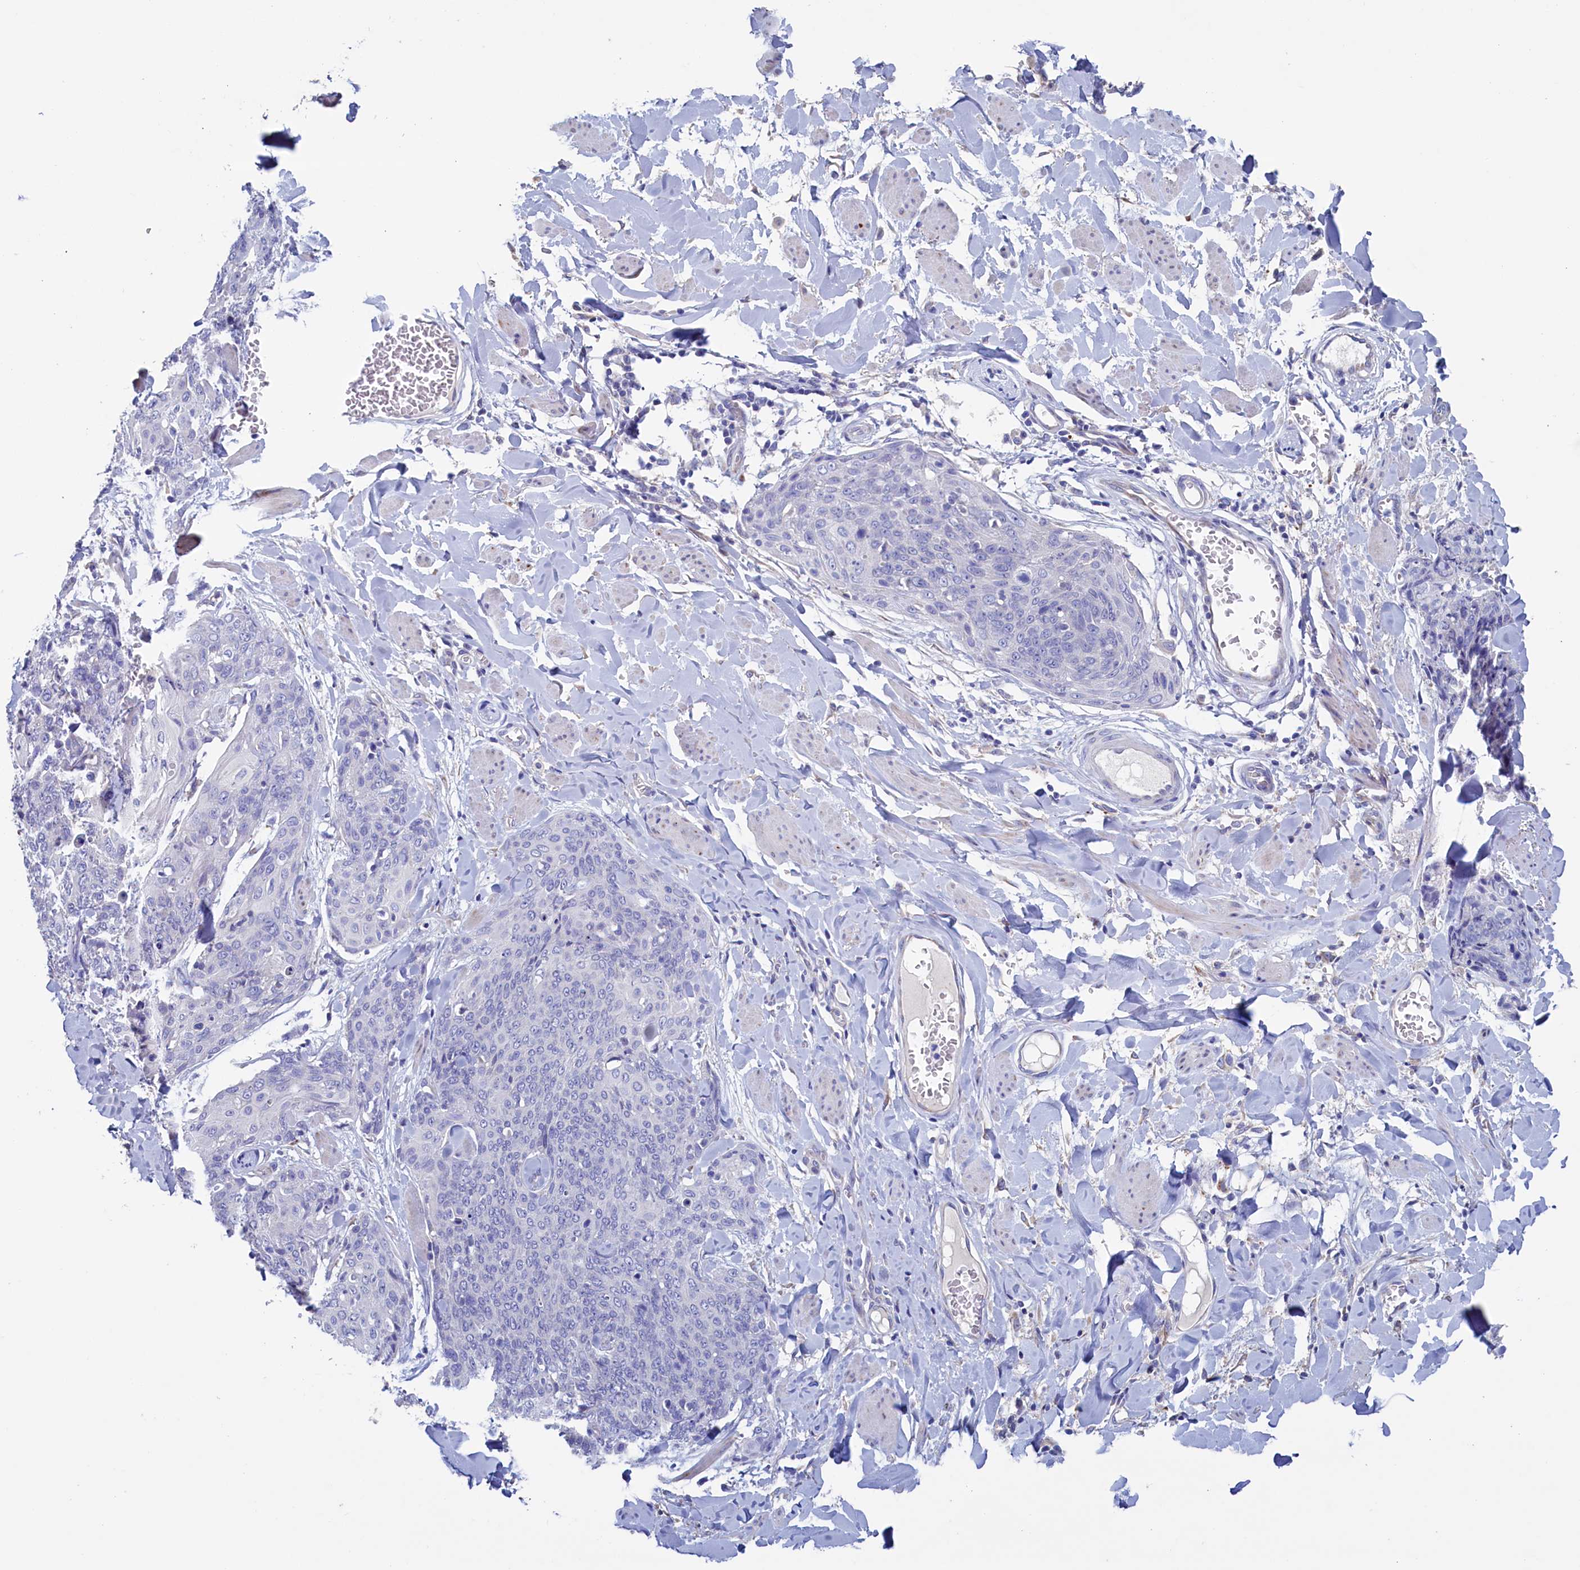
{"staining": {"intensity": "negative", "quantity": "none", "location": "none"}, "tissue": "skin cancer", "cell_type": "Tumor cells", "image_type": "cancer", "snomed": [{"axis": "morphology", "description": "Squamous cell carcinoma, NOS"}, {"axis": "topography", "description": "Skin"}, {"axis": "topography", "description": "Vulva"}], "caption": "Tumor cells are negative for protein expression in human skin squamous cell carcinoma. Brightfield microscopy of immunohistochemistry stained with DAB (brown) and hematoxylin (blue), captured at high magnification.", "gene": "CBLIF", "patient": {"sex": "female", "age": 85}}